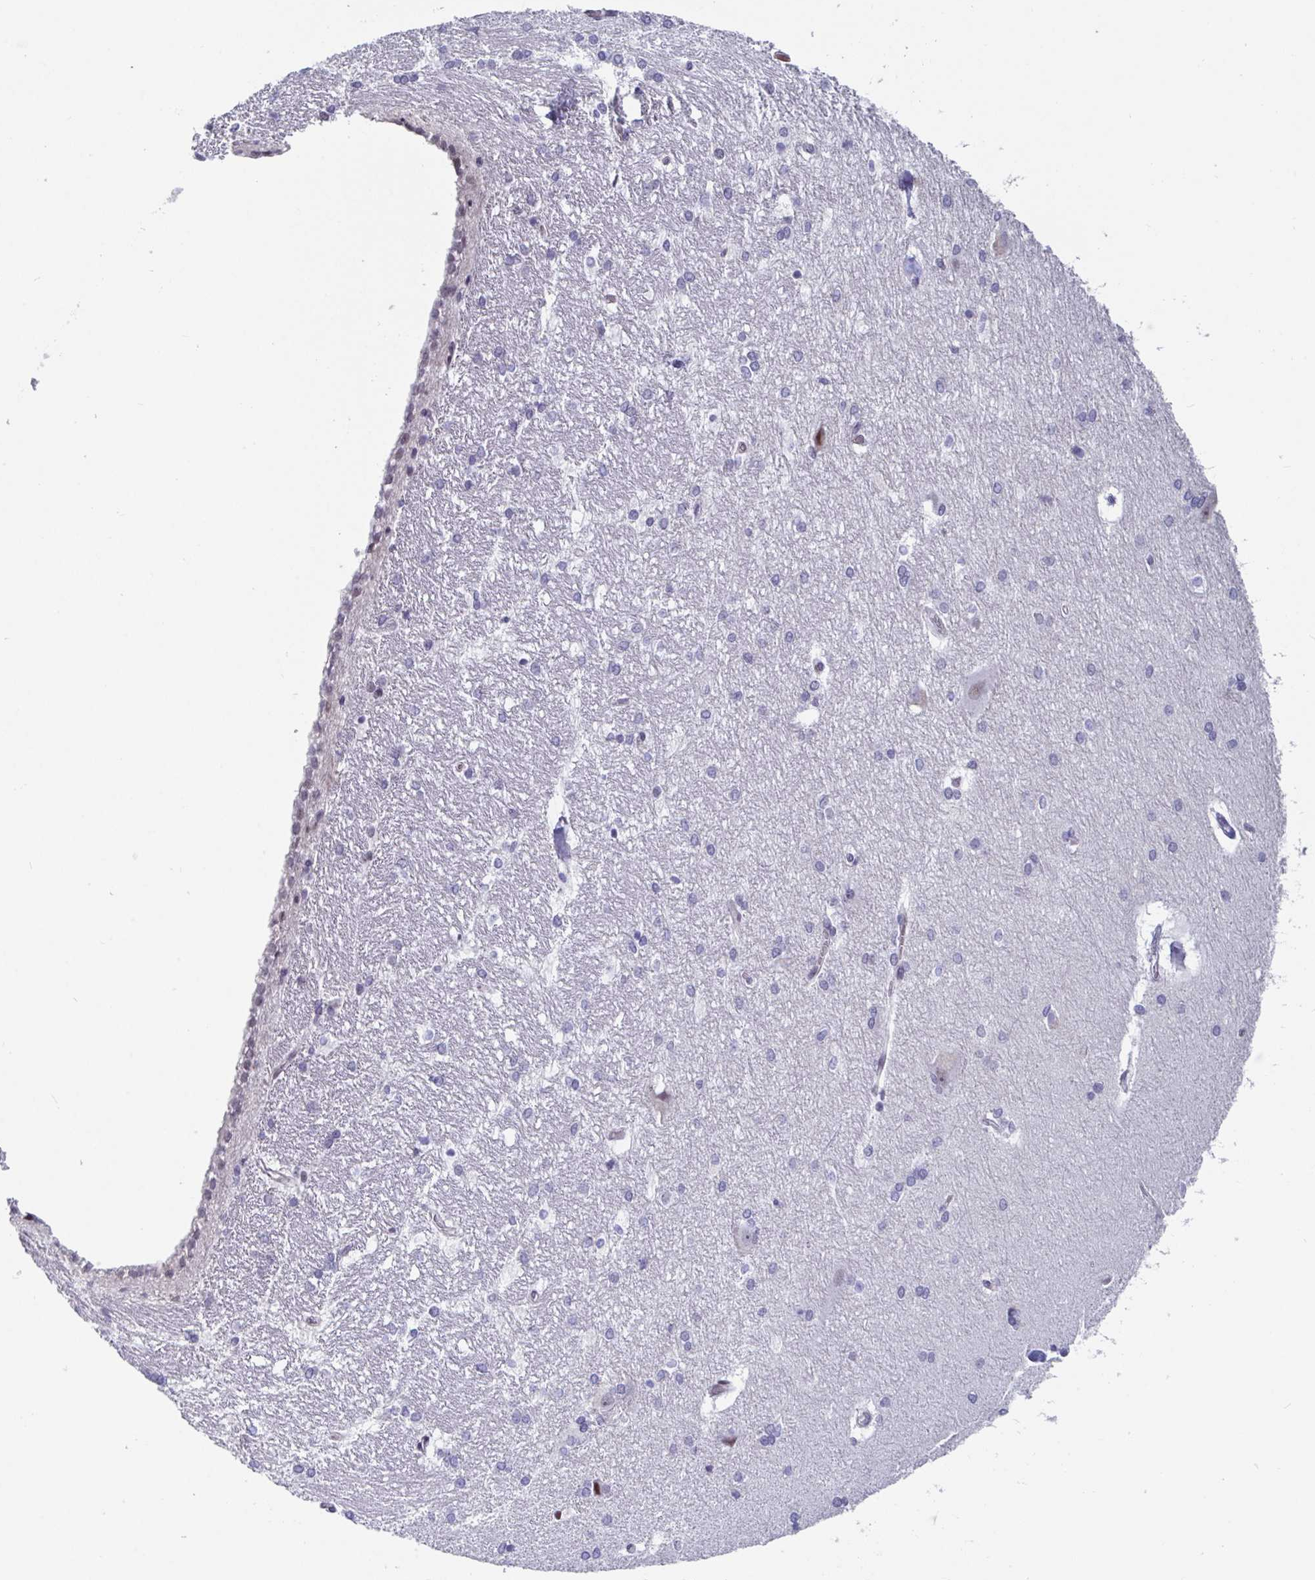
{"staining": {"intensity": "negative", "quantity": "none", "location": "none"}, "tissue": "hippocampus", "cell_type": "Glial cells", "image_type": "normal", "snomed": [{"axis": "morphology", "description": "Normal tissue, NOS"}, {"axis": "topography", "description": "Cerebral cortex"}, {"axis": "topography", "description": "Hippocampus"}], "caption": "Micrograph shows no protein expression in glial cells of benign hippocampus.", "gene": "WDR72", "patient": {"sex": "female", "age": 19}}